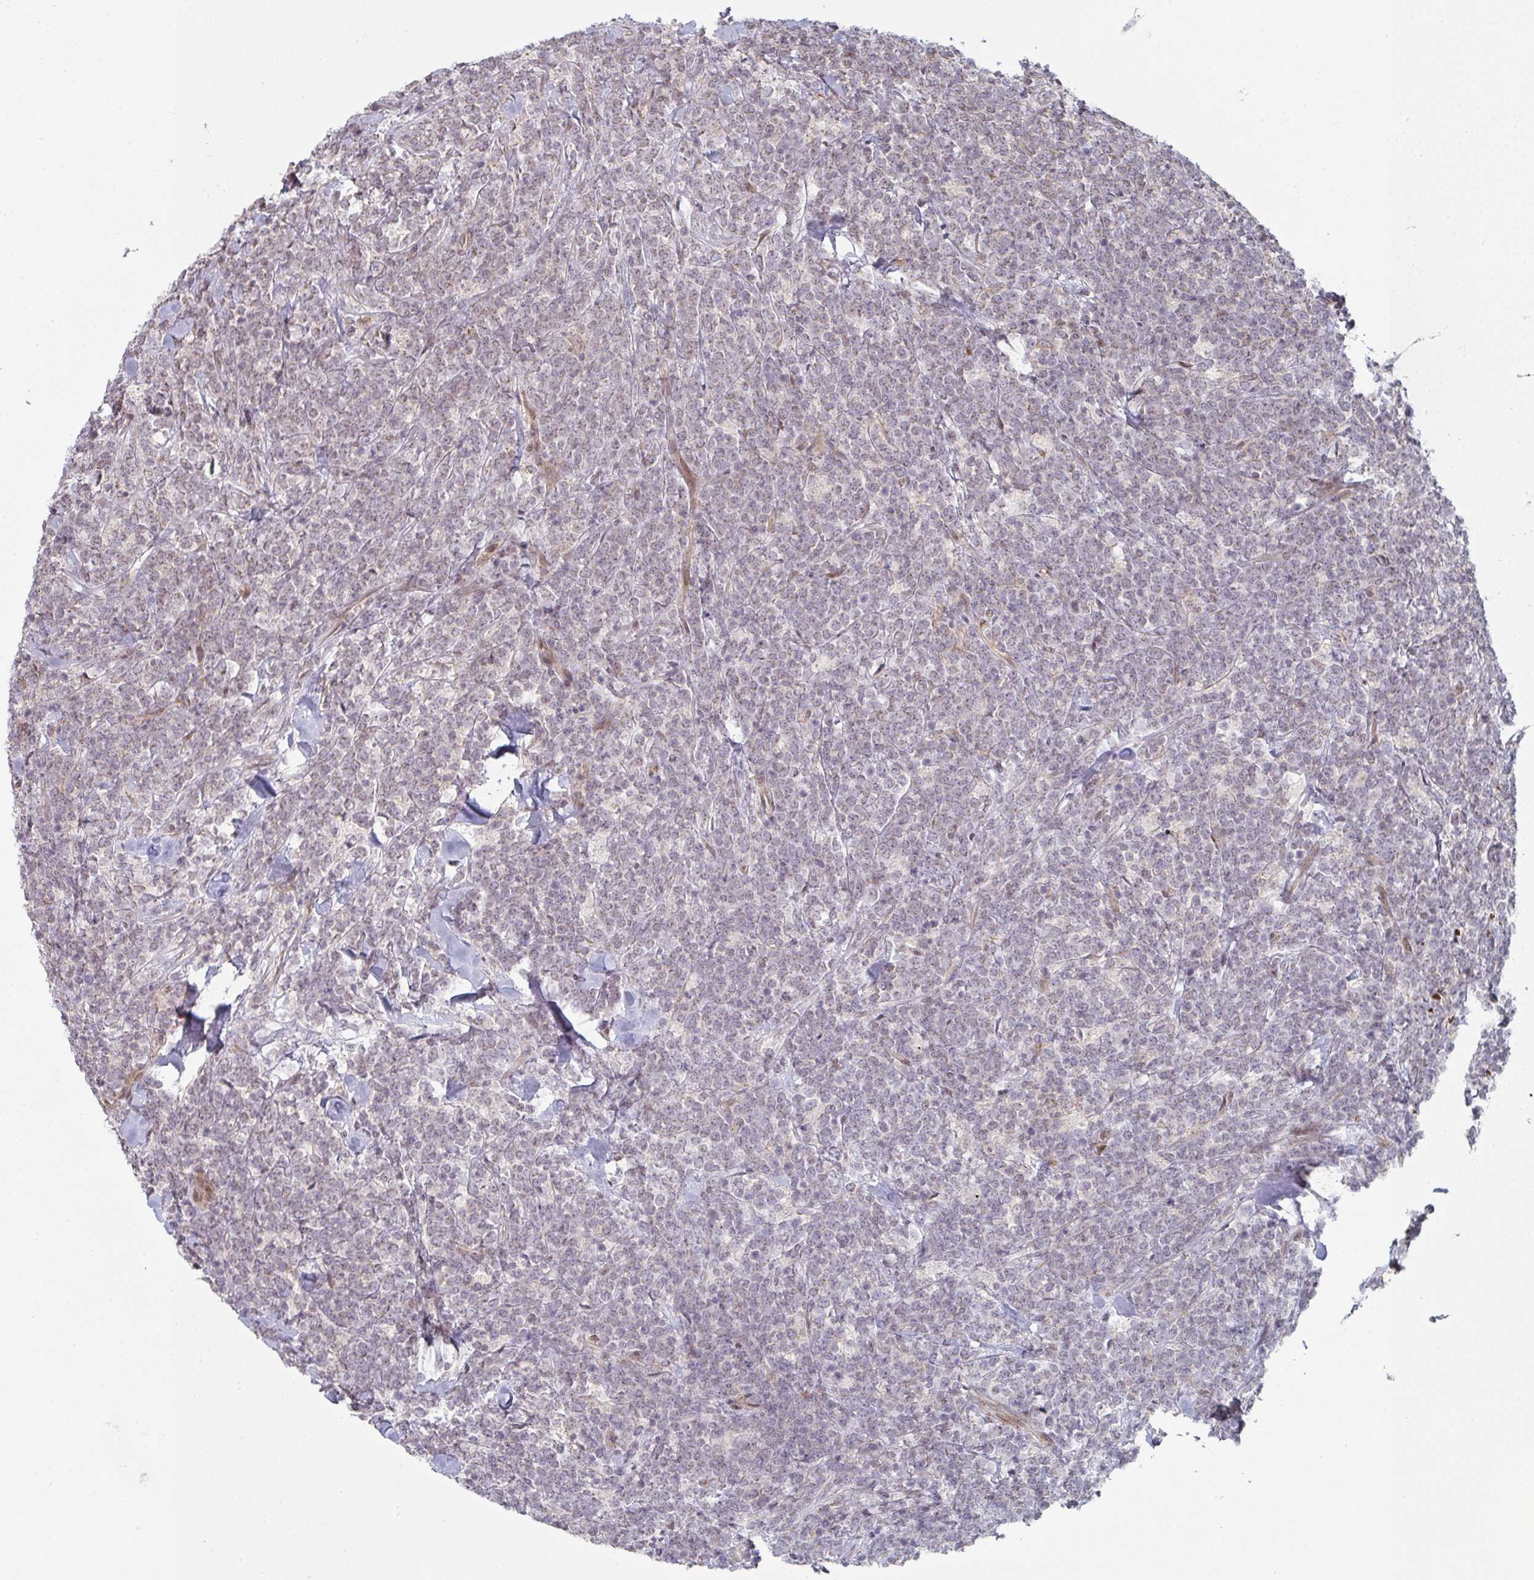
{"staining": {"intensity": "weak", "quantity": "25%-75%", "location": "cytoplasmic/membranous"}, "tissue": "lymphoma", "cell_type": "Tumor cells", "image_type": "cancer", "snomed": [{"axis": "morphology", "description": "Malignant lymphoma, non-Hodgkin's type, High grade"}, {"axis": "topography", "description": "Small intestine"}, {"axis": "topography", "description": "Colon"}], "caption": "High-magnification brightfield microscopy of high-grade malignant lymphoma, non-Hodgkin's type stained with DAB (3,3'-diaminobenzidine) (brown) and counterstained with hematoxylin (blue). tumor cells exhibit weak cytoplasmic/membranous expression is seen in approximately25%-75% of cells.", "gene": "ZNF526", "patient": {"sex": "male", "age": 8}}